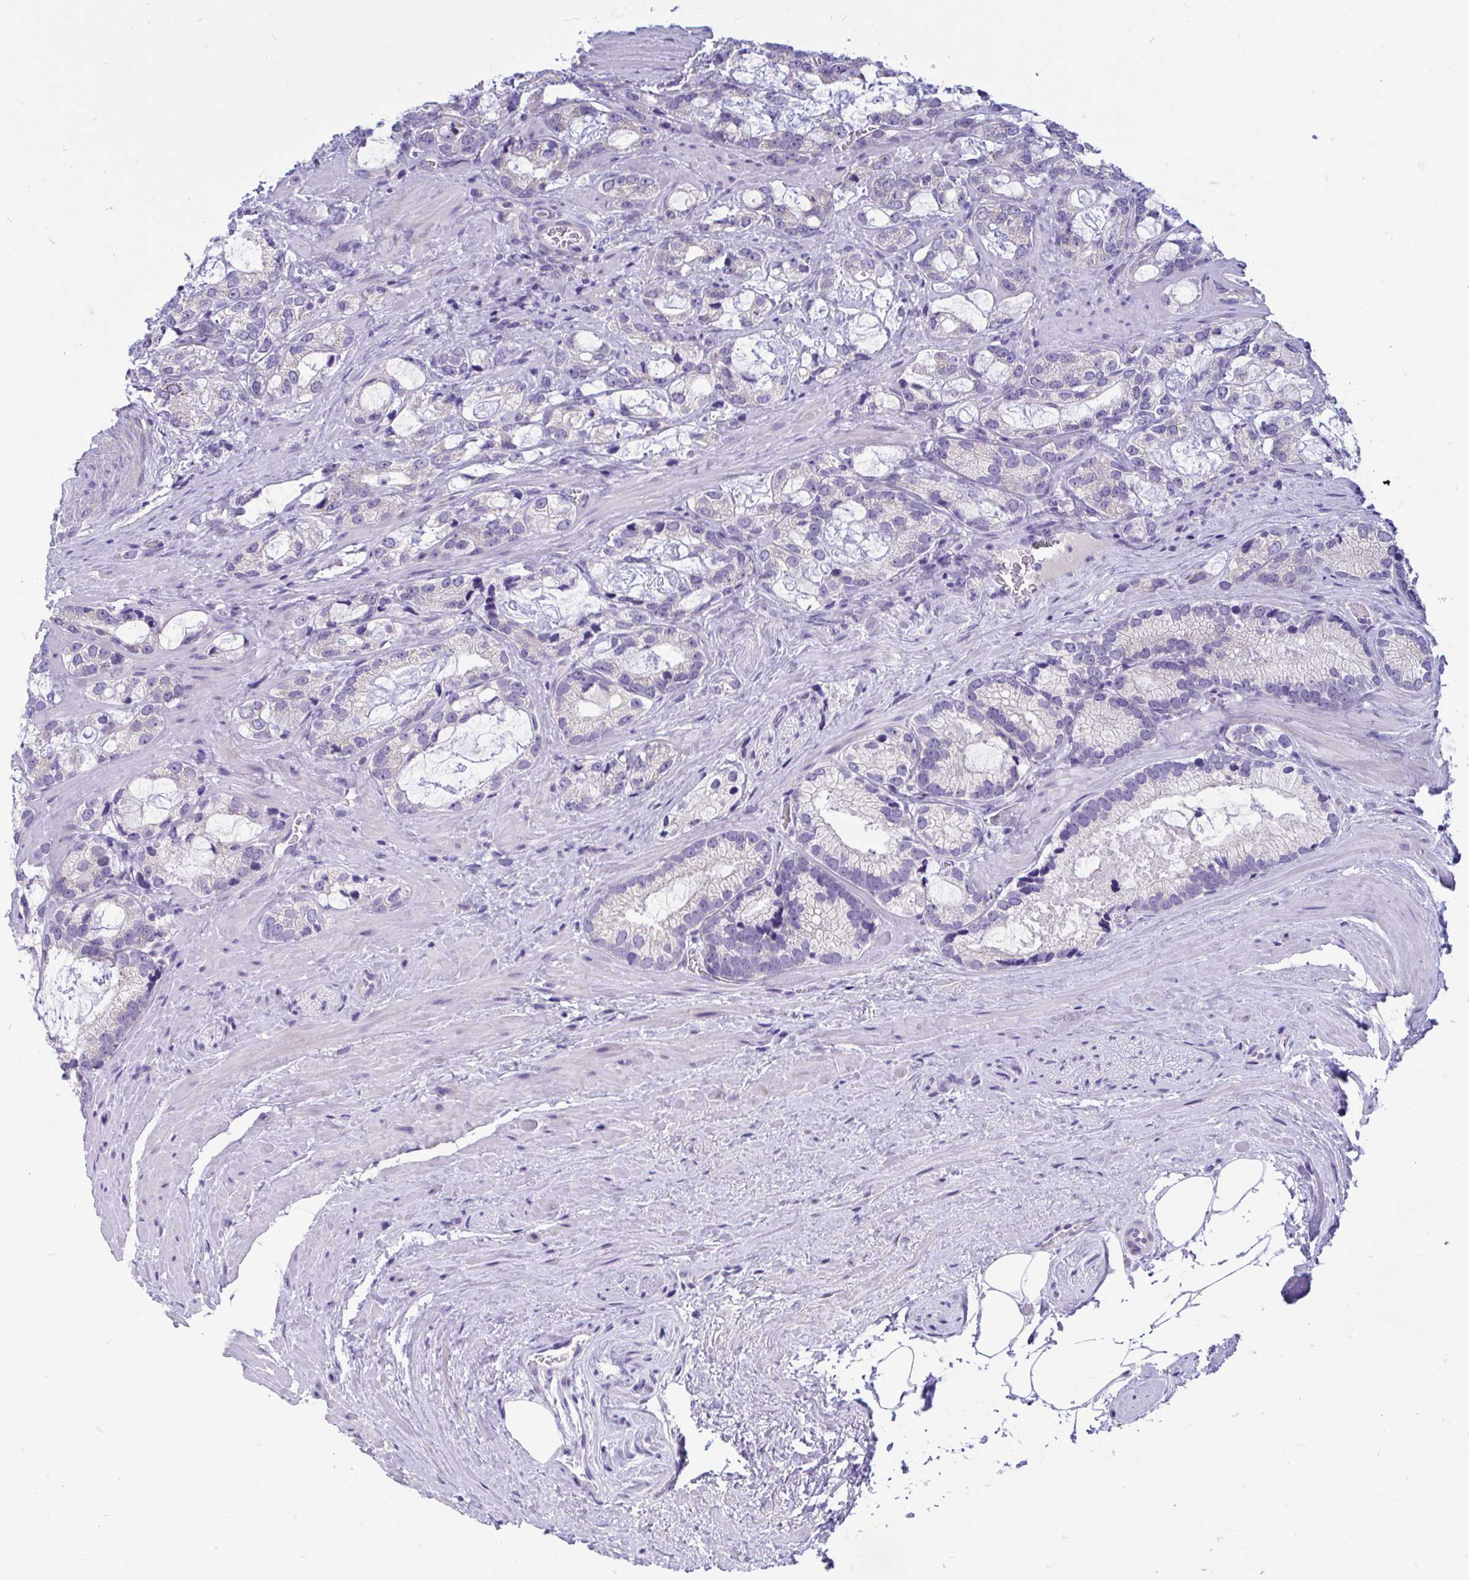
{"staining": {"intensity": "weak", "quantity": "25%-75%", "location": "cytoplasmic/membranous"}, "tissue": "prostate cancer", "cell_type": "Tumor cells", "image_type": "cancer", "snomed": [{"axis": "morphology", "description": "Adenocarcinoma, Medium grade"}, {"axis": "topography", "description": "Prostate"}], "caption": "DAB immunohistochemical staining of human medium-grade adenocarcinoma (prostate) demonstrates weak cytoplasmic/membranous protein positivity in approximately 25%-75% of tumor cells.", "gene": "OR13A1", "patient": {"sex": "male", "age": 57}}